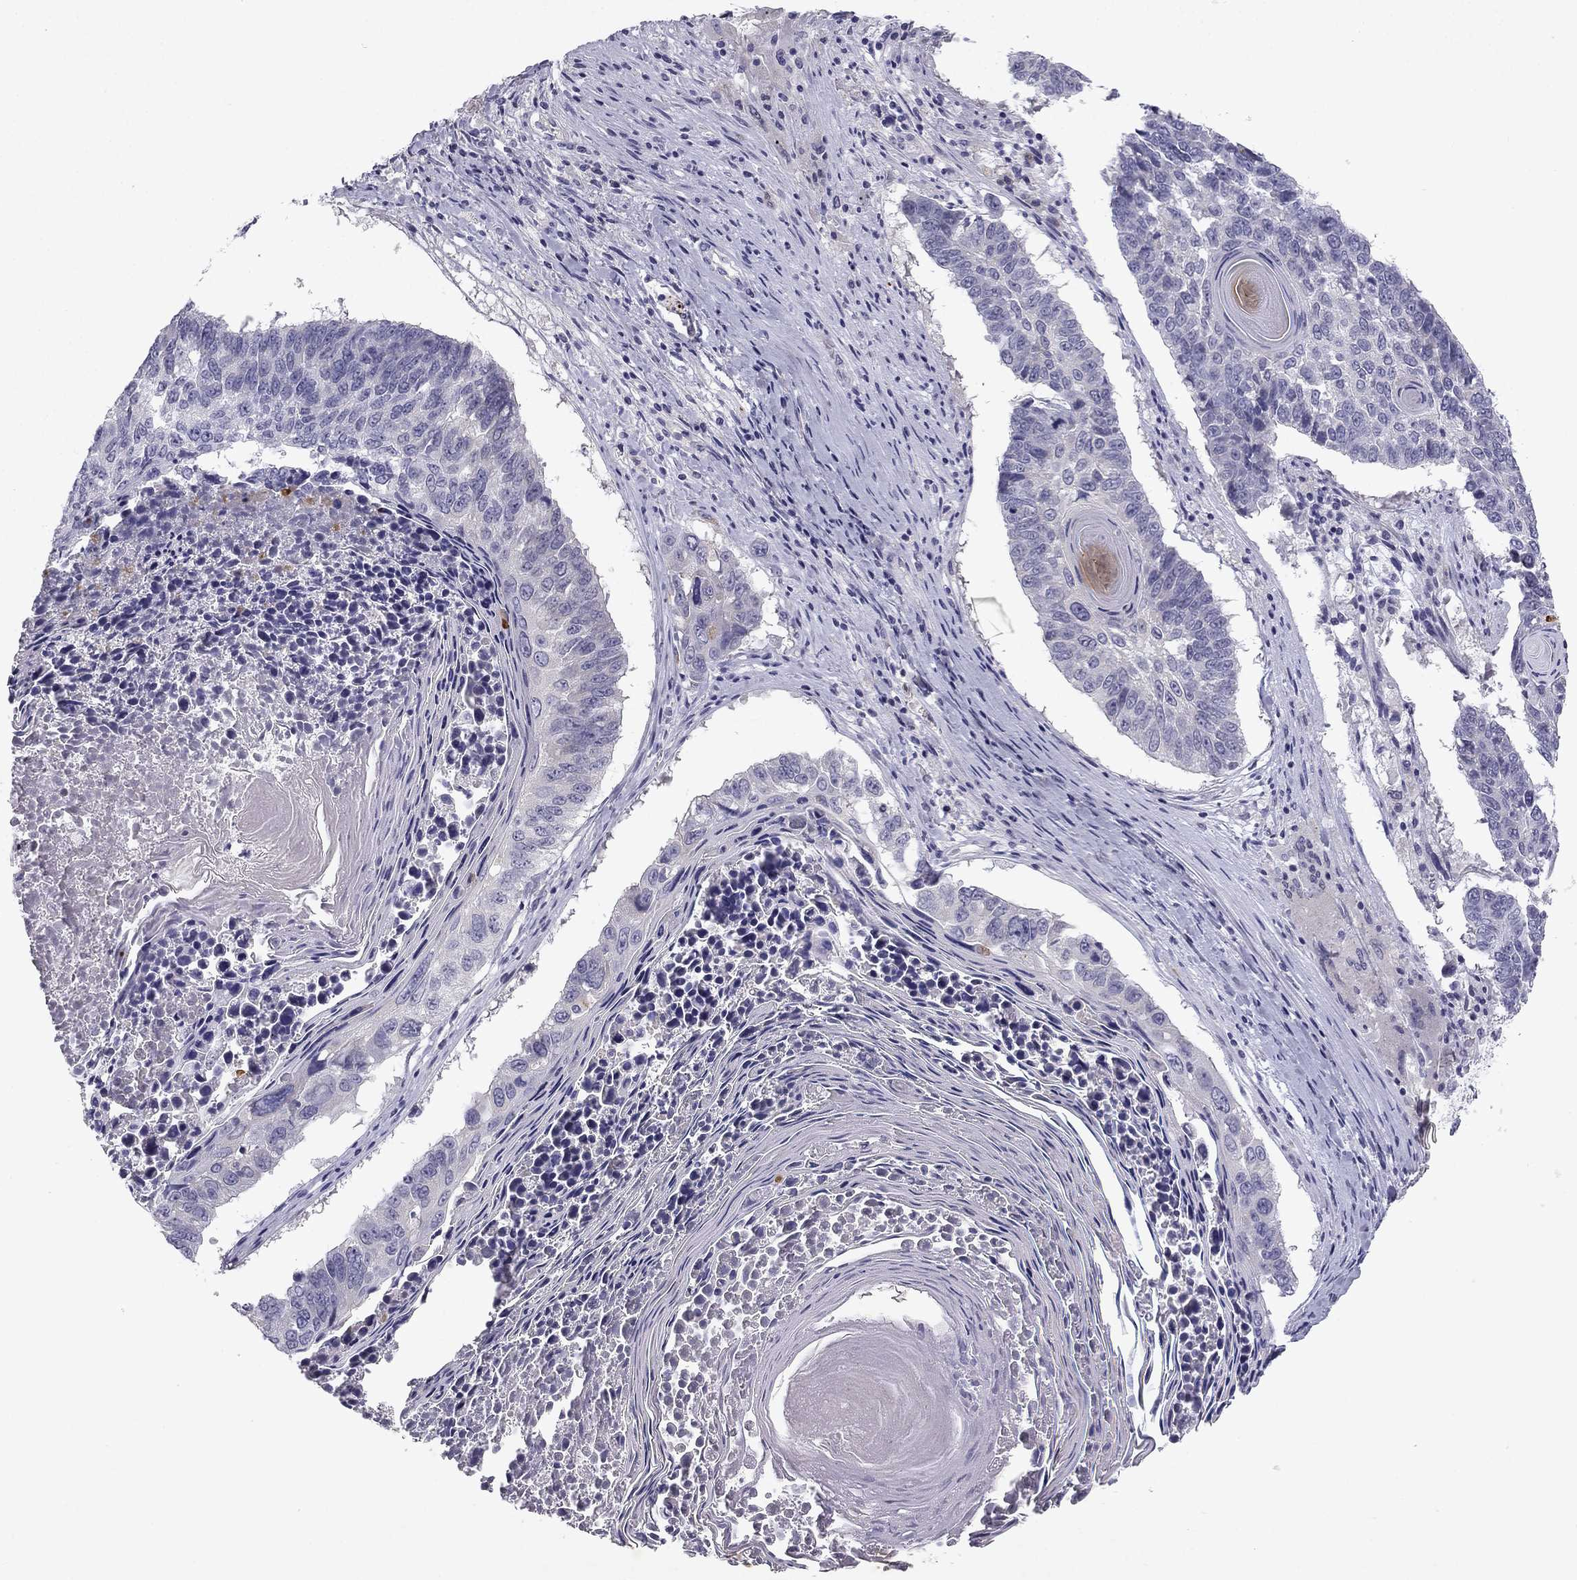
{"staining": {"intensity": "negative", "quantity": "none", "location": "none"}, "tissue": "lung cancer", "cell_type": "Tumor cells", "image_type": "cancer", "snomed": [{"axis": "morphology", "description": "Squamous cell carcinoma, NOS"}, {"axis": "topography", "description": "Lung"}], "caption": "The immunohistochemistry (IHC) micrograph has no significant staining in tumor cells of lung squamous cell carcinoma tissue.", "gene": "SLC6A4", "patient": {"sex": "male", "age": 73}}